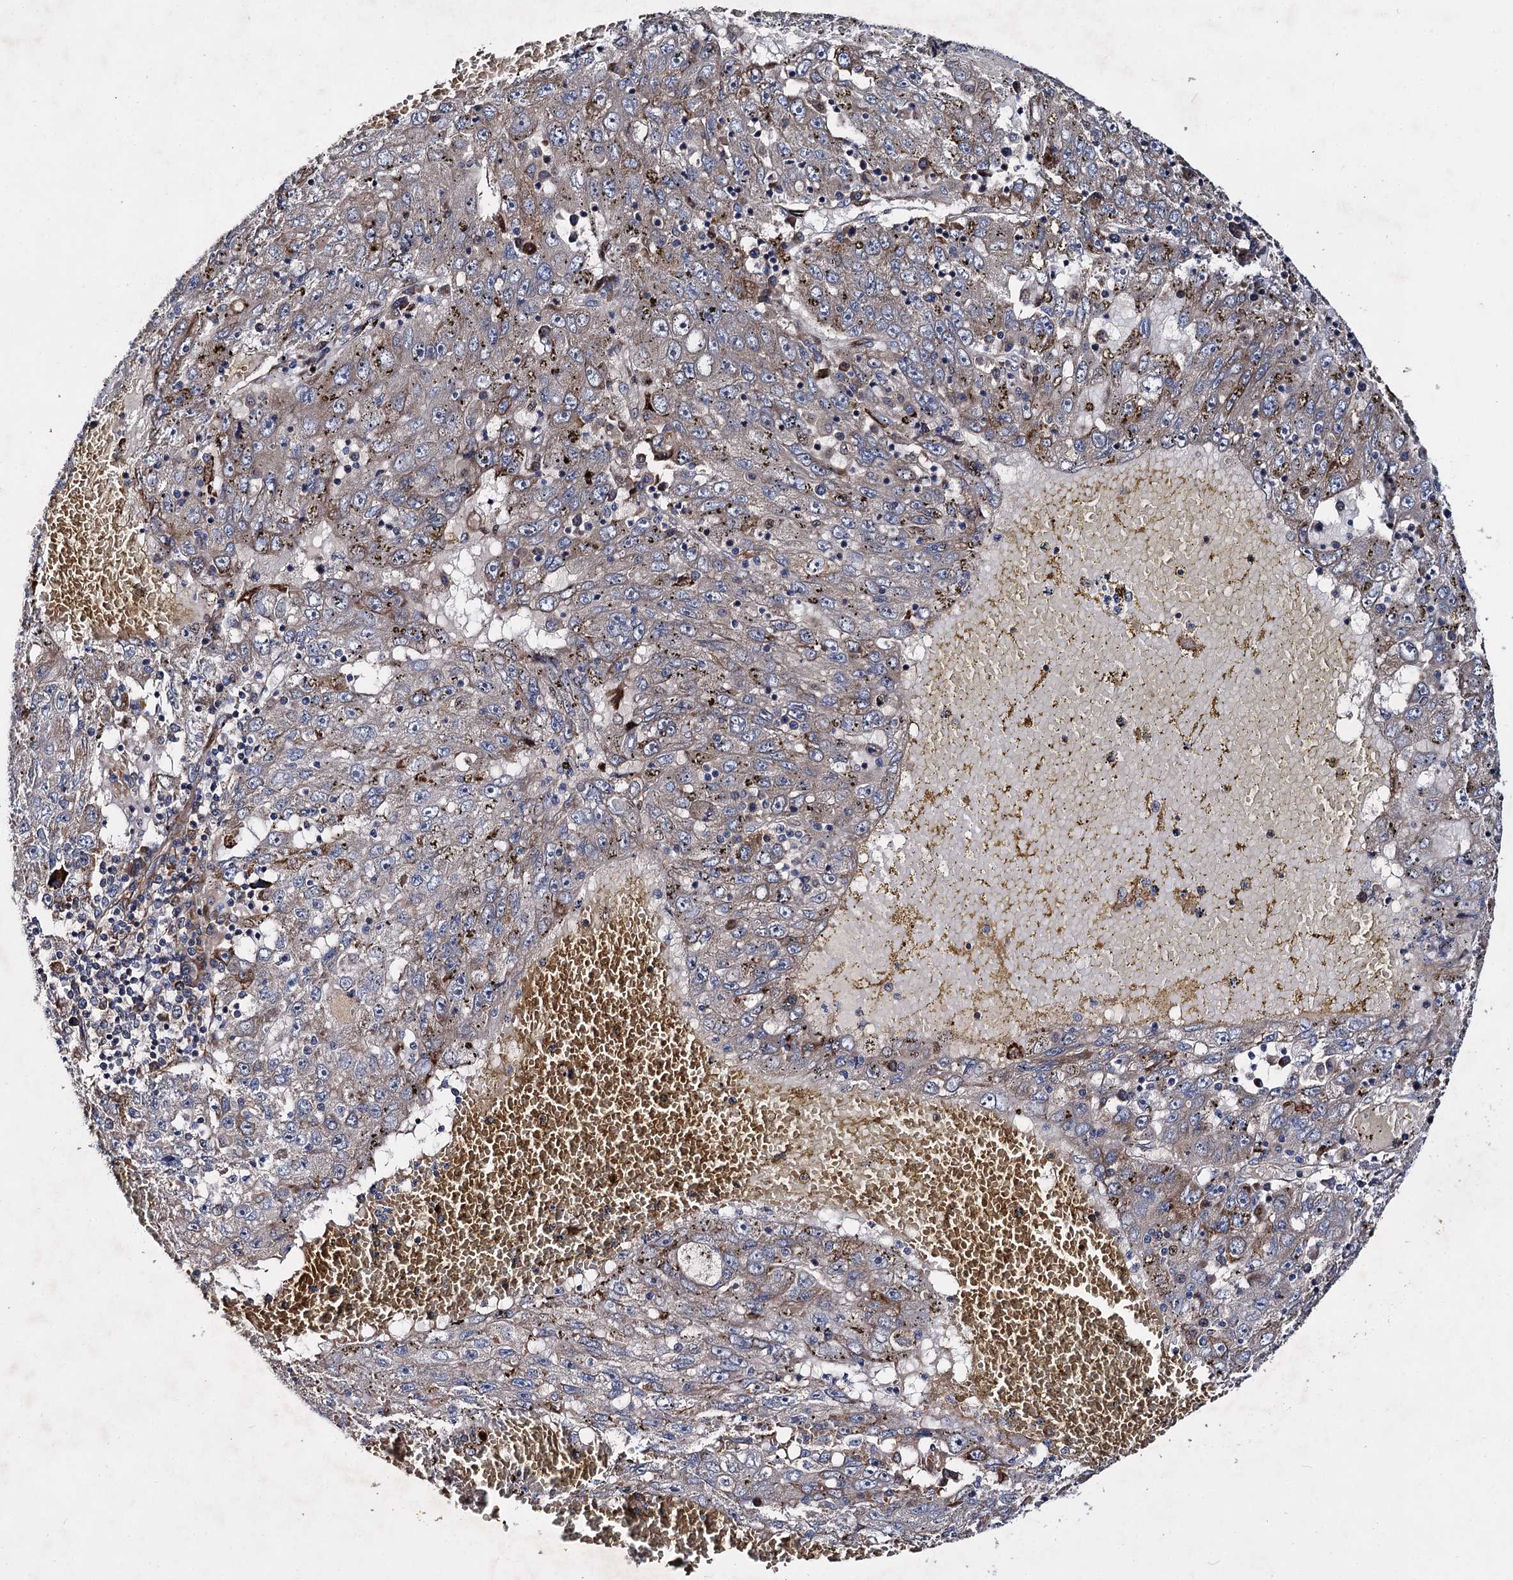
{"staining": {"intensity": "weak", "quantity": "<25%", "location": "cytoplasmic/membranous"}, "tissue": "liver cancer", "cell_type": "Tumor cells", "image_type": "cancer", "snomed": [{"axis": "morphology", "description": "Carcinoma, Hepatocellular, NOS"}, {"axis": "topography", "description": "Liver"}], "caption": "This is an immunohistochemistry micrograph of liver cancer (hepatocellular carcinoma). There is no staining in tumor cells.", "gene": "ISM2", "patient": {"sex": "male", "age": 49}}